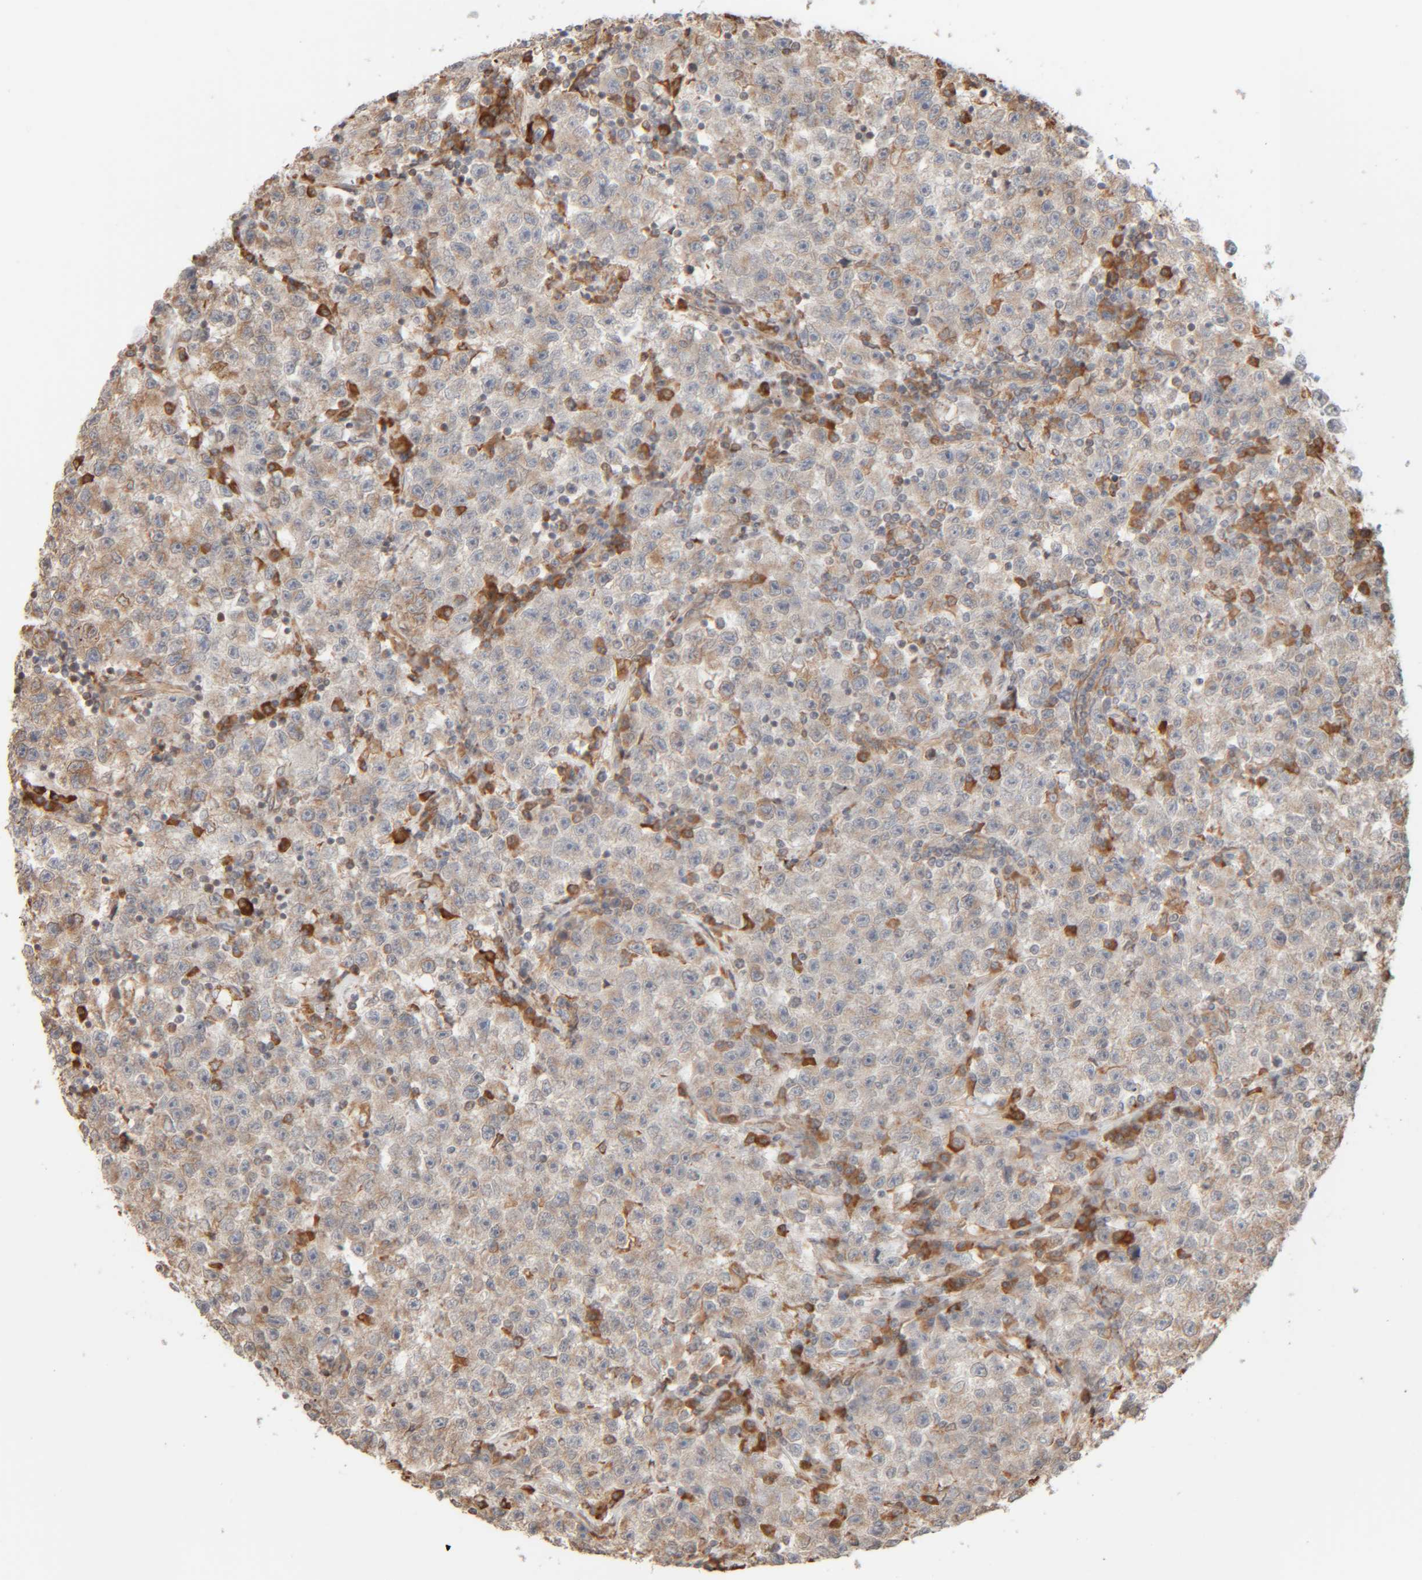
{"staining": {"intensity": "weak", "quantity": "<25%", "location": "cytoplasmic/membranous"}, "tissue": "testis cancer", "cell_type": "Tumor cells", "image_type": "cancer", "snomed": [{"axis": "morphology", "description": "Seminoma, NOS"}, {"axis": "topography", "description": "Testis"}], "caption": "Immunohistochemistry (IHC) histopathology image of human testis cancer (seminoma) stained for a protein (brown), which displays no staining in tumor cells. (Stains: DAB (3,3'-diaminobenzidine) IHC with hematoxylin counter stain, Microscopy: brightfield microscopy at high magnification).", "gene": "INTS1", "patient": {"sex": "male", "age": 22}}